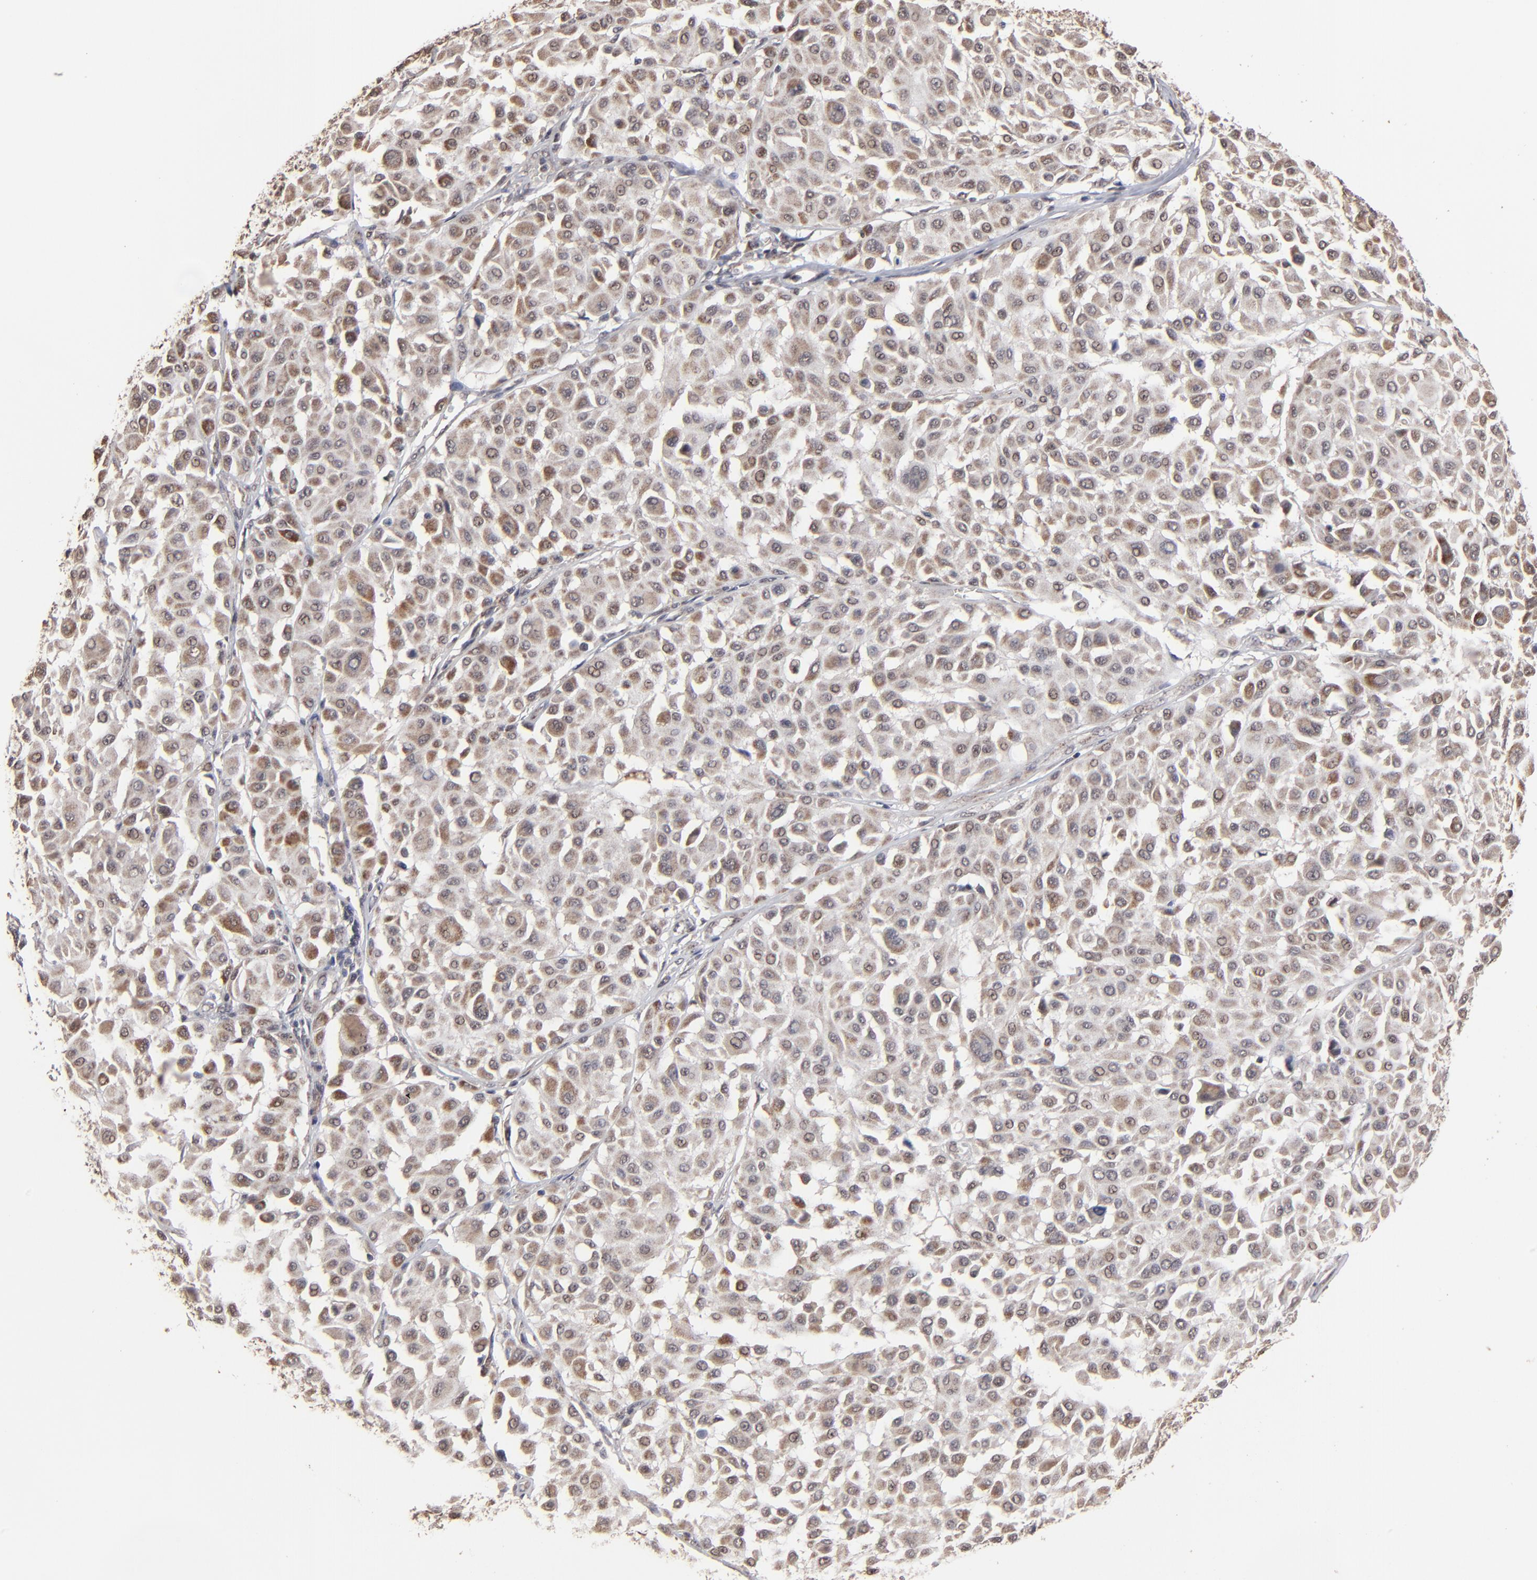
{"staining": {"intensity": "moderate", "quantity": ">75%", "location": "cytoplasmic/membranous"}, "tissue": "melanoma", "cell_type": "Tumor cells", "image_type": "cancer", "snomed": [{"axis": "morphology", "description": "Malignant melanoma, Metastatic site"}, {"axis": "topography", "description": "Soft tissue"}], "caption": "Brown immunohistochemical staining in human melanoma shows moderate cytoplasmic/membranous positivity in approximately >75% of tumor cells.", "gene": "BNIP3", "patient": {"sex": "male", "age": 41}}